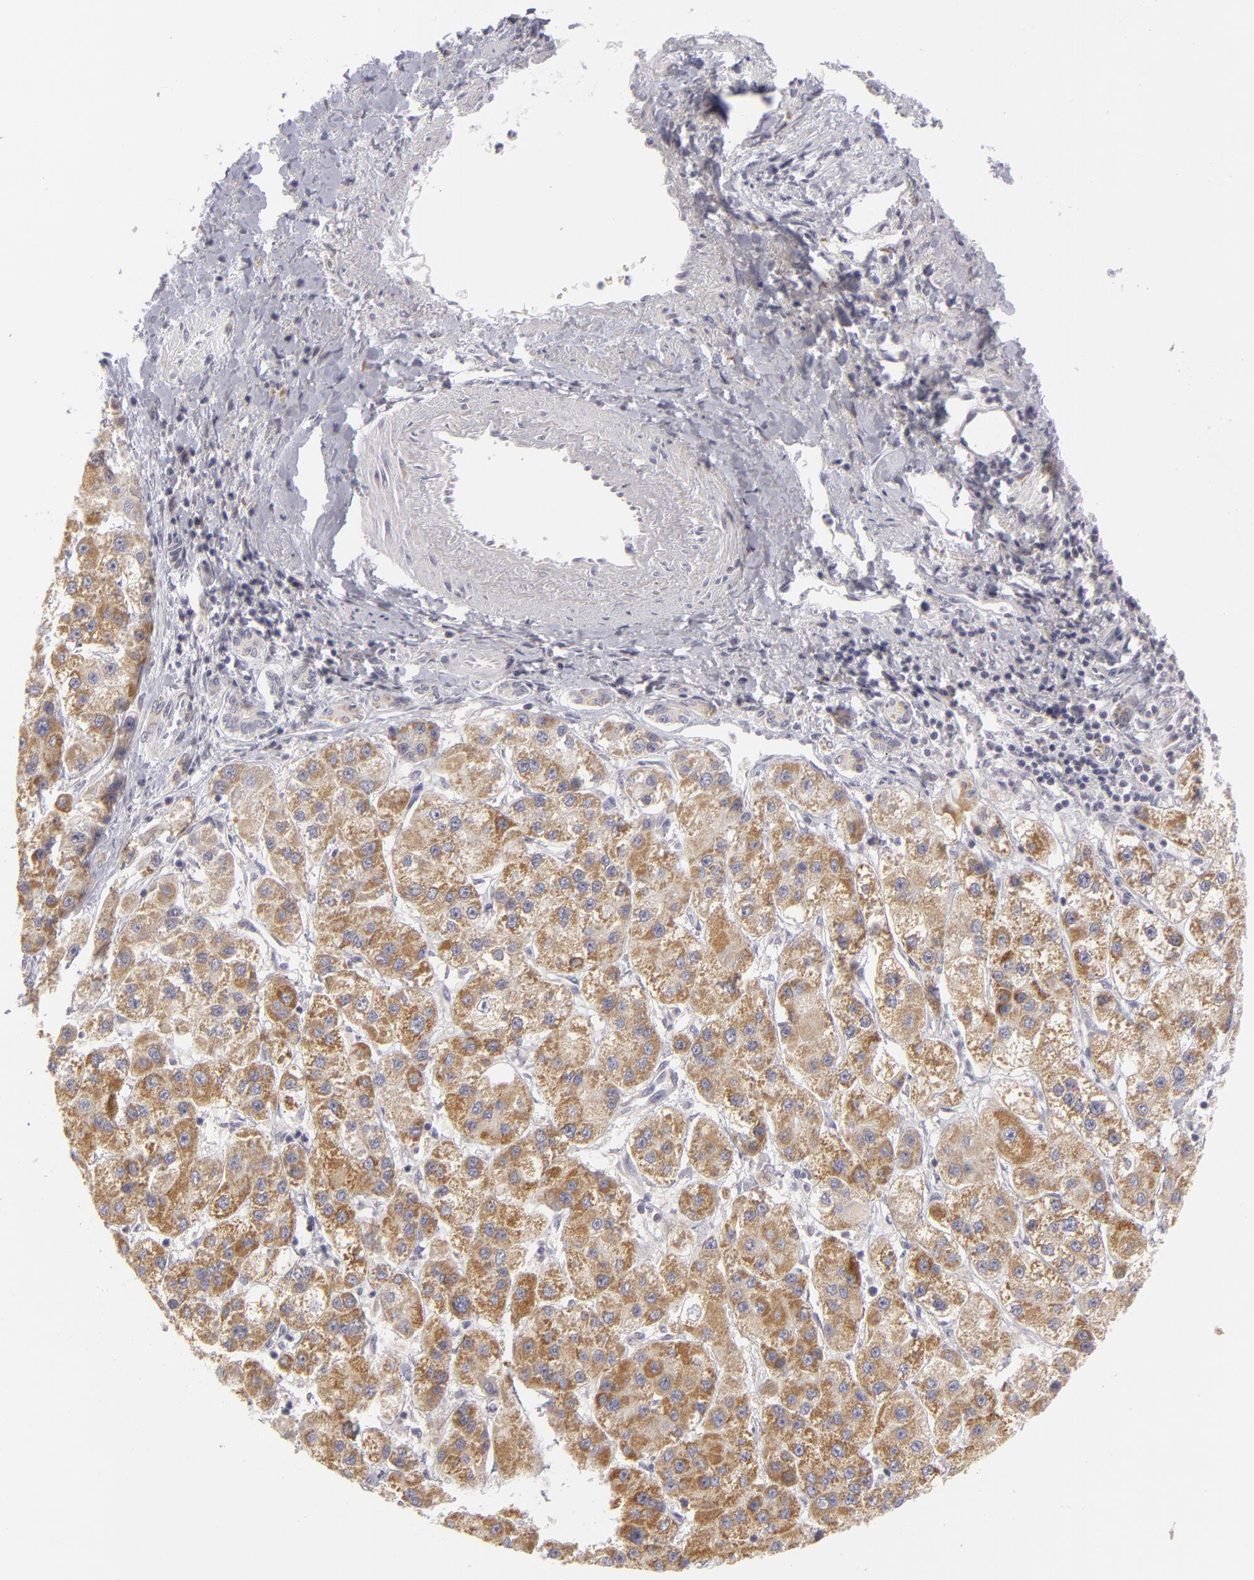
{"staining": {"intensity": "weak", "quantity": ">75%", "location": "cytoplasmic/membranous"}, "tissue": "liver cancer", "cell_type": "Tumor cells", "image_type": "cancer", "snomed": [{"axis": "morphology", "description": "Carcinoma, Hepatocellular, NOS"}, {"axis": "topography", "description": "Liver"}], "caption": "IHC of liver cancer reveals low levels of weak cytoplasmic/membranous positivity in about >75% of tumor cells.", "gene": "ATP2B3", "patient": {"sex": "female", "age": 85}}